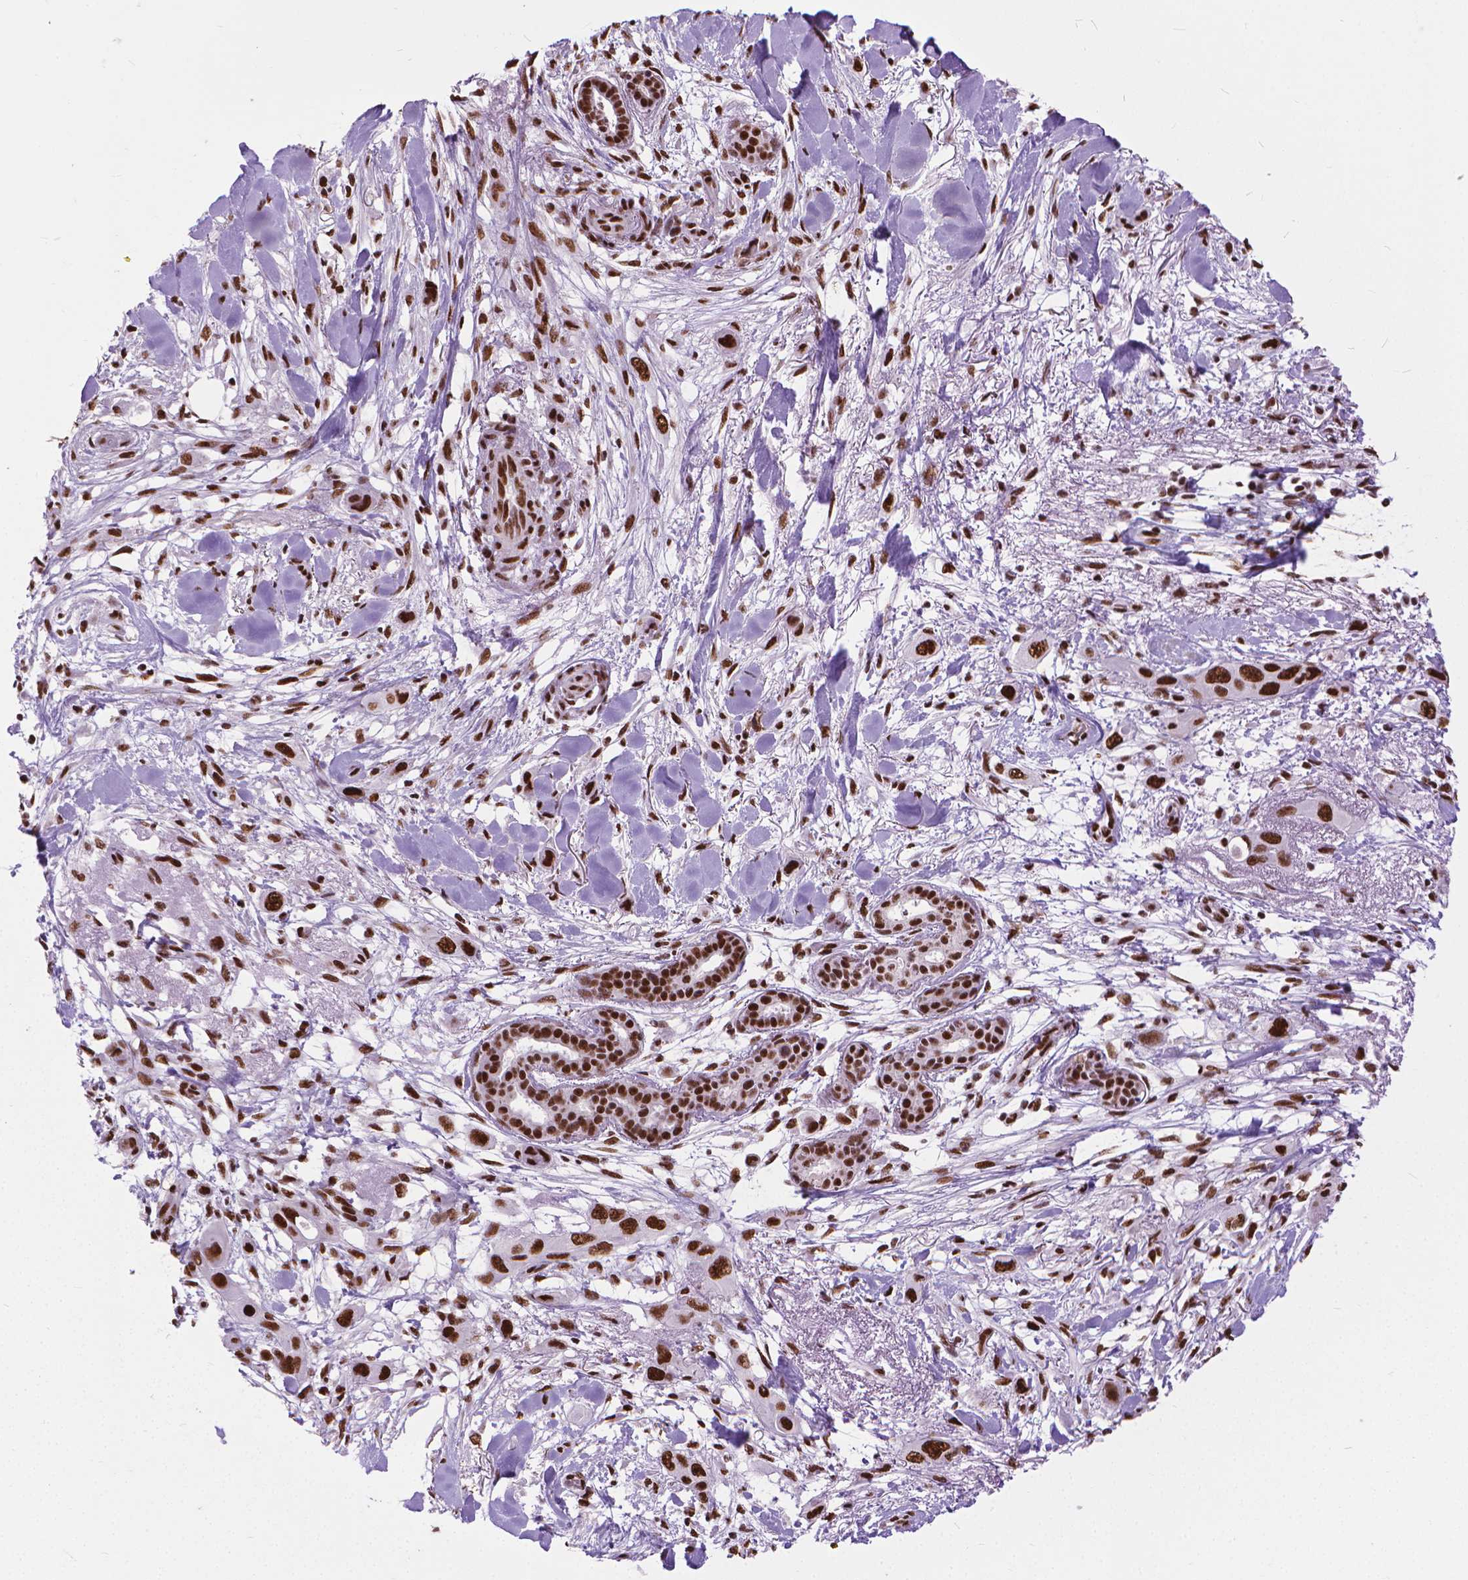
{"staining": {"intensity": "strong", "quantity": ">75%", "location": "nuclear"}, "tissue": "skin cancer", "cell_type": "Tumor cells", "image_type": "cancer", "snomed": [{"axis": "morphology", "description": "Squamous cell carcinoma, NOS"}, {"axis": "topography", "description": "Skin"}], "caption": "Human squamous cell carcinoma (skin) stained with a protein marker exhibits strong staining in tumor cells.", "gene": "AKAP8", "patient": {"sex": "male", "age": 79}}